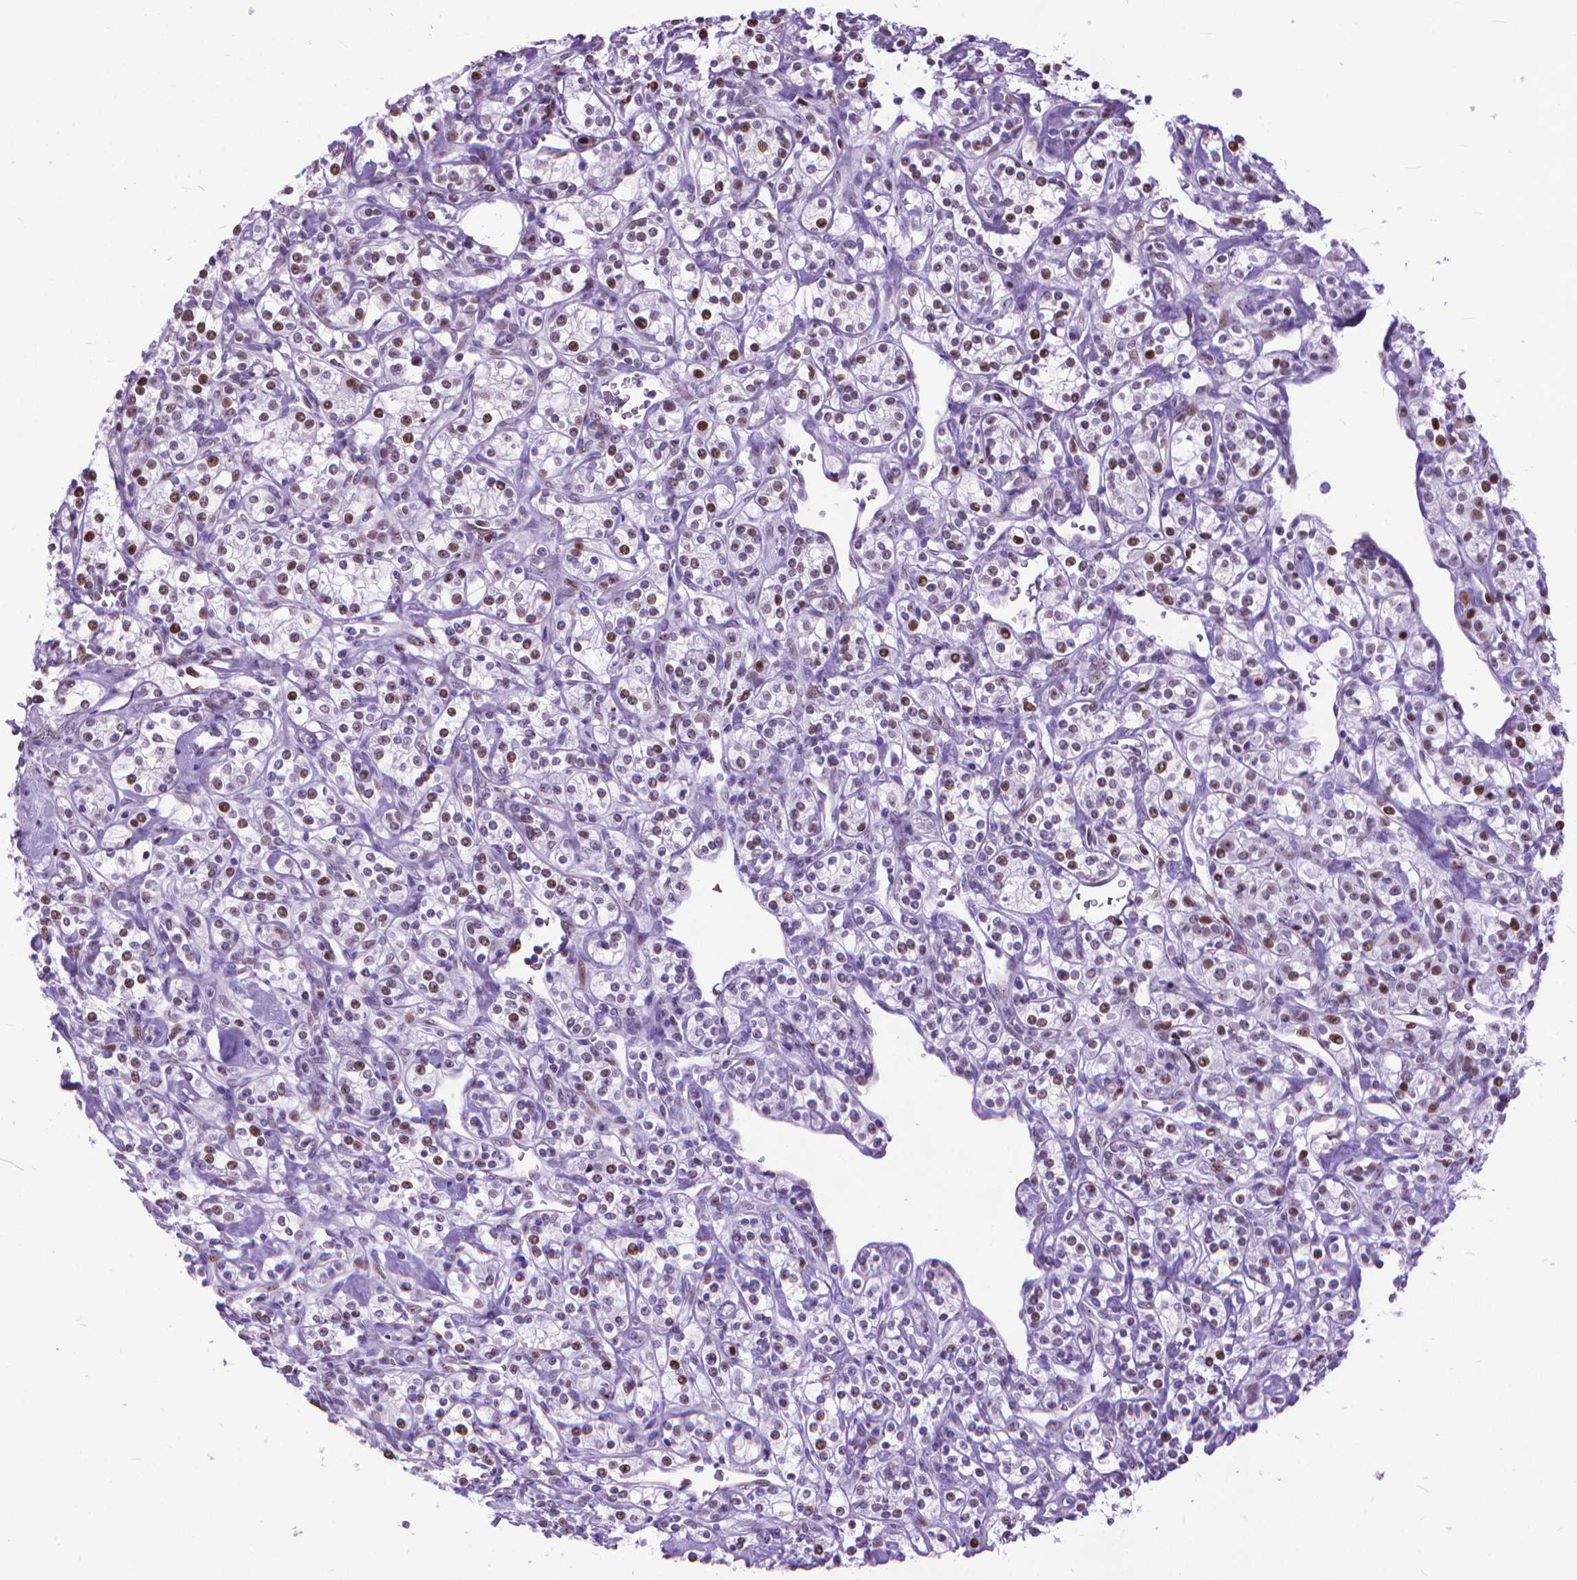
{"staining": {"intensity": "moderate", "quantity": "25%-75%", "location": "nuclear"}, "tissue": "renal cancer", "cell_type": "Tumor cells", "image_type": "cancer", "snomed": [{"axis": "morphology", "description": "Adenocarcinoma, NOS"}, {"axis": "topography", "description": "Kidney"}], "caption": "Renal adenocarcinoma was stained to show a protein in brown. There is medium levels of moderate nuclear expression in approximately 25%-75% of tumor cells. The staining was performed using DAB, with brown indicating positive protein expression. Nuclei are stained blue with hematoxylin.", "gene": "POLE4", "patient": {"sex": "male", "age": 77}}